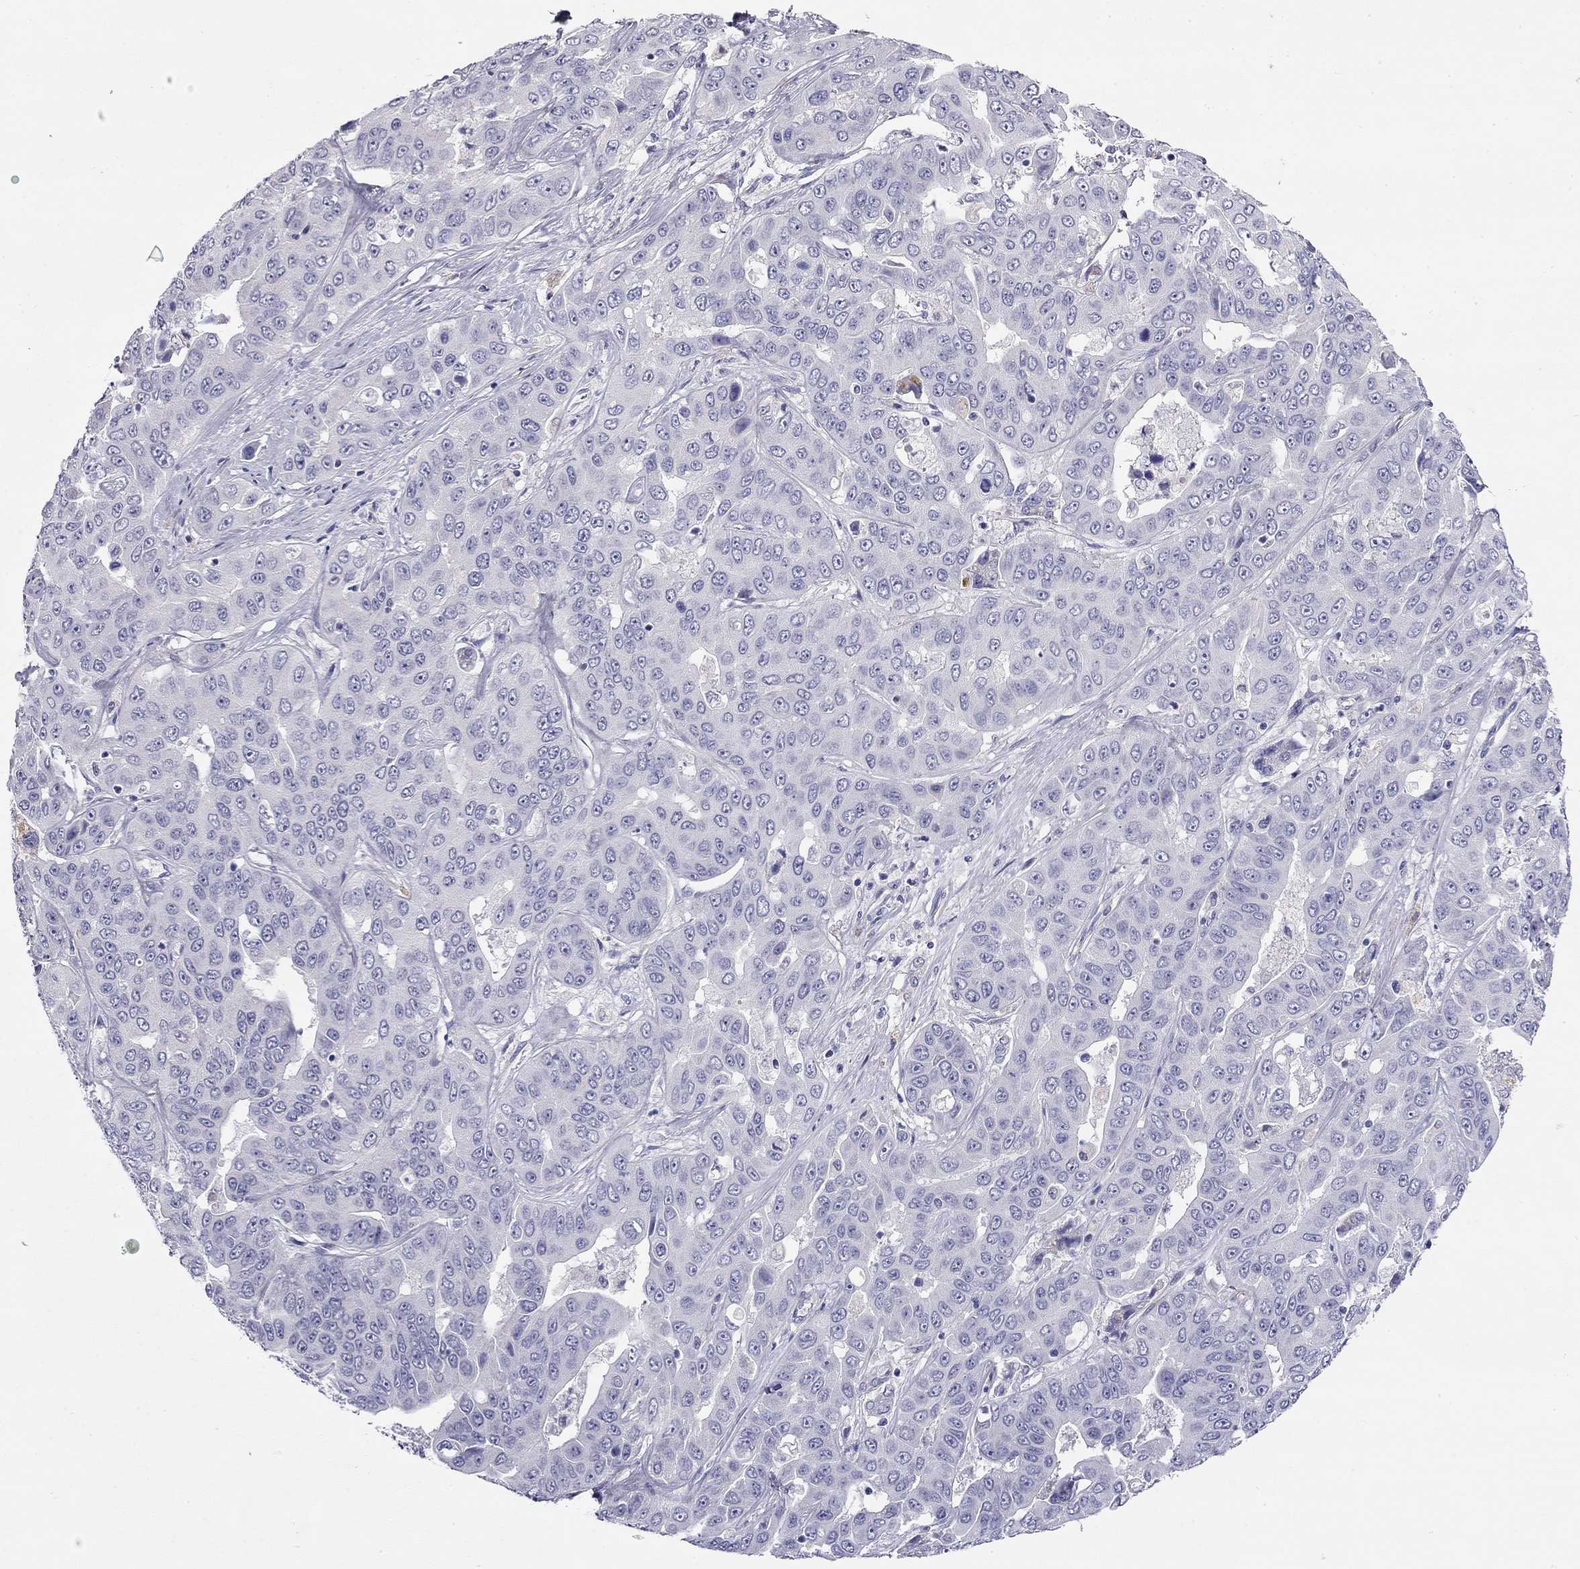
{"staining": {"intensity": "negative", "quantity": "none", "location": "none"}, "tissue": "liver cancer", "cell_type": "Tumor cells", "image_type": "cancer", "snomed": [{"axis": "morphology", "description": "Cholangiocarcinoma"}, {"axis": "topography", "description": "Liver"}], "caption": "DAB (3,3'-diaminobenzidine) immunohistochemical staining of human liver cancer displays no significant expression in tumor cells.", "gene": "RTL1", "patient": {"sex": "female", "age": 52}}